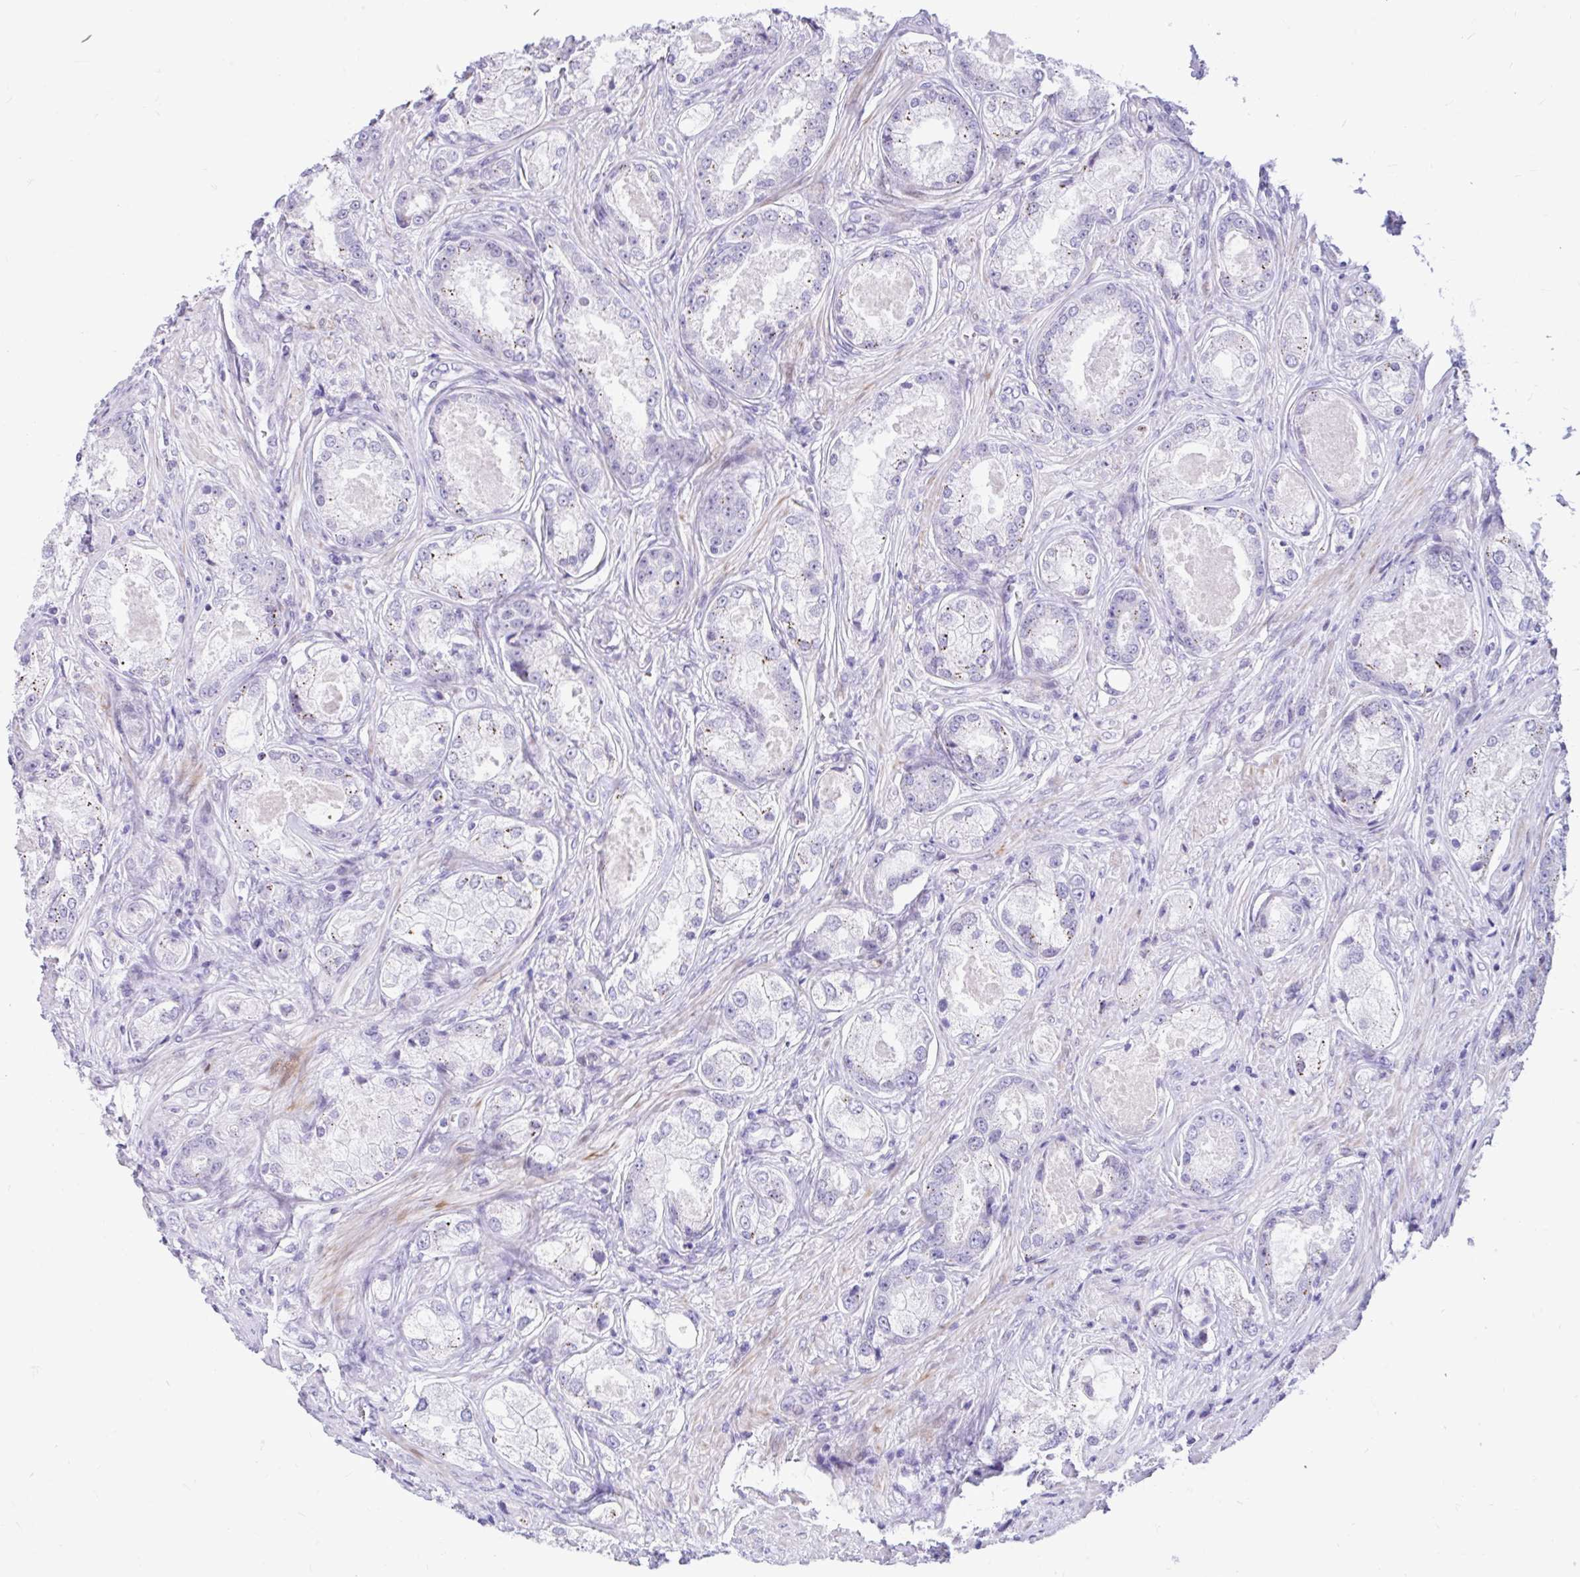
{"staining": {"intensity": "moderate", "quantity": "<25%", "location": "cytoplasmic/membranous"}, "tissue": "prostate cancer", "cell_type": "Tumor cells", "image_type": "cancer", "snomed": [{"axis": "morphology", "description": "Adenocarcinoma, Low grade"}, {"axis": "topography", "description": "Prostate"}], "caption": "Brown immunohistochemical staining in human prostate low-grade adenocarcinoma displays moderate cytoplasmic/membranous expression in approximately <25% of tumor cells. The staining was performed using DAB, with brown indicating positive protein expression. Nuclei are stained blue with hematoxylin.", "gene": "NHLH2", "patient": {"sex": "male", "age": 68}}